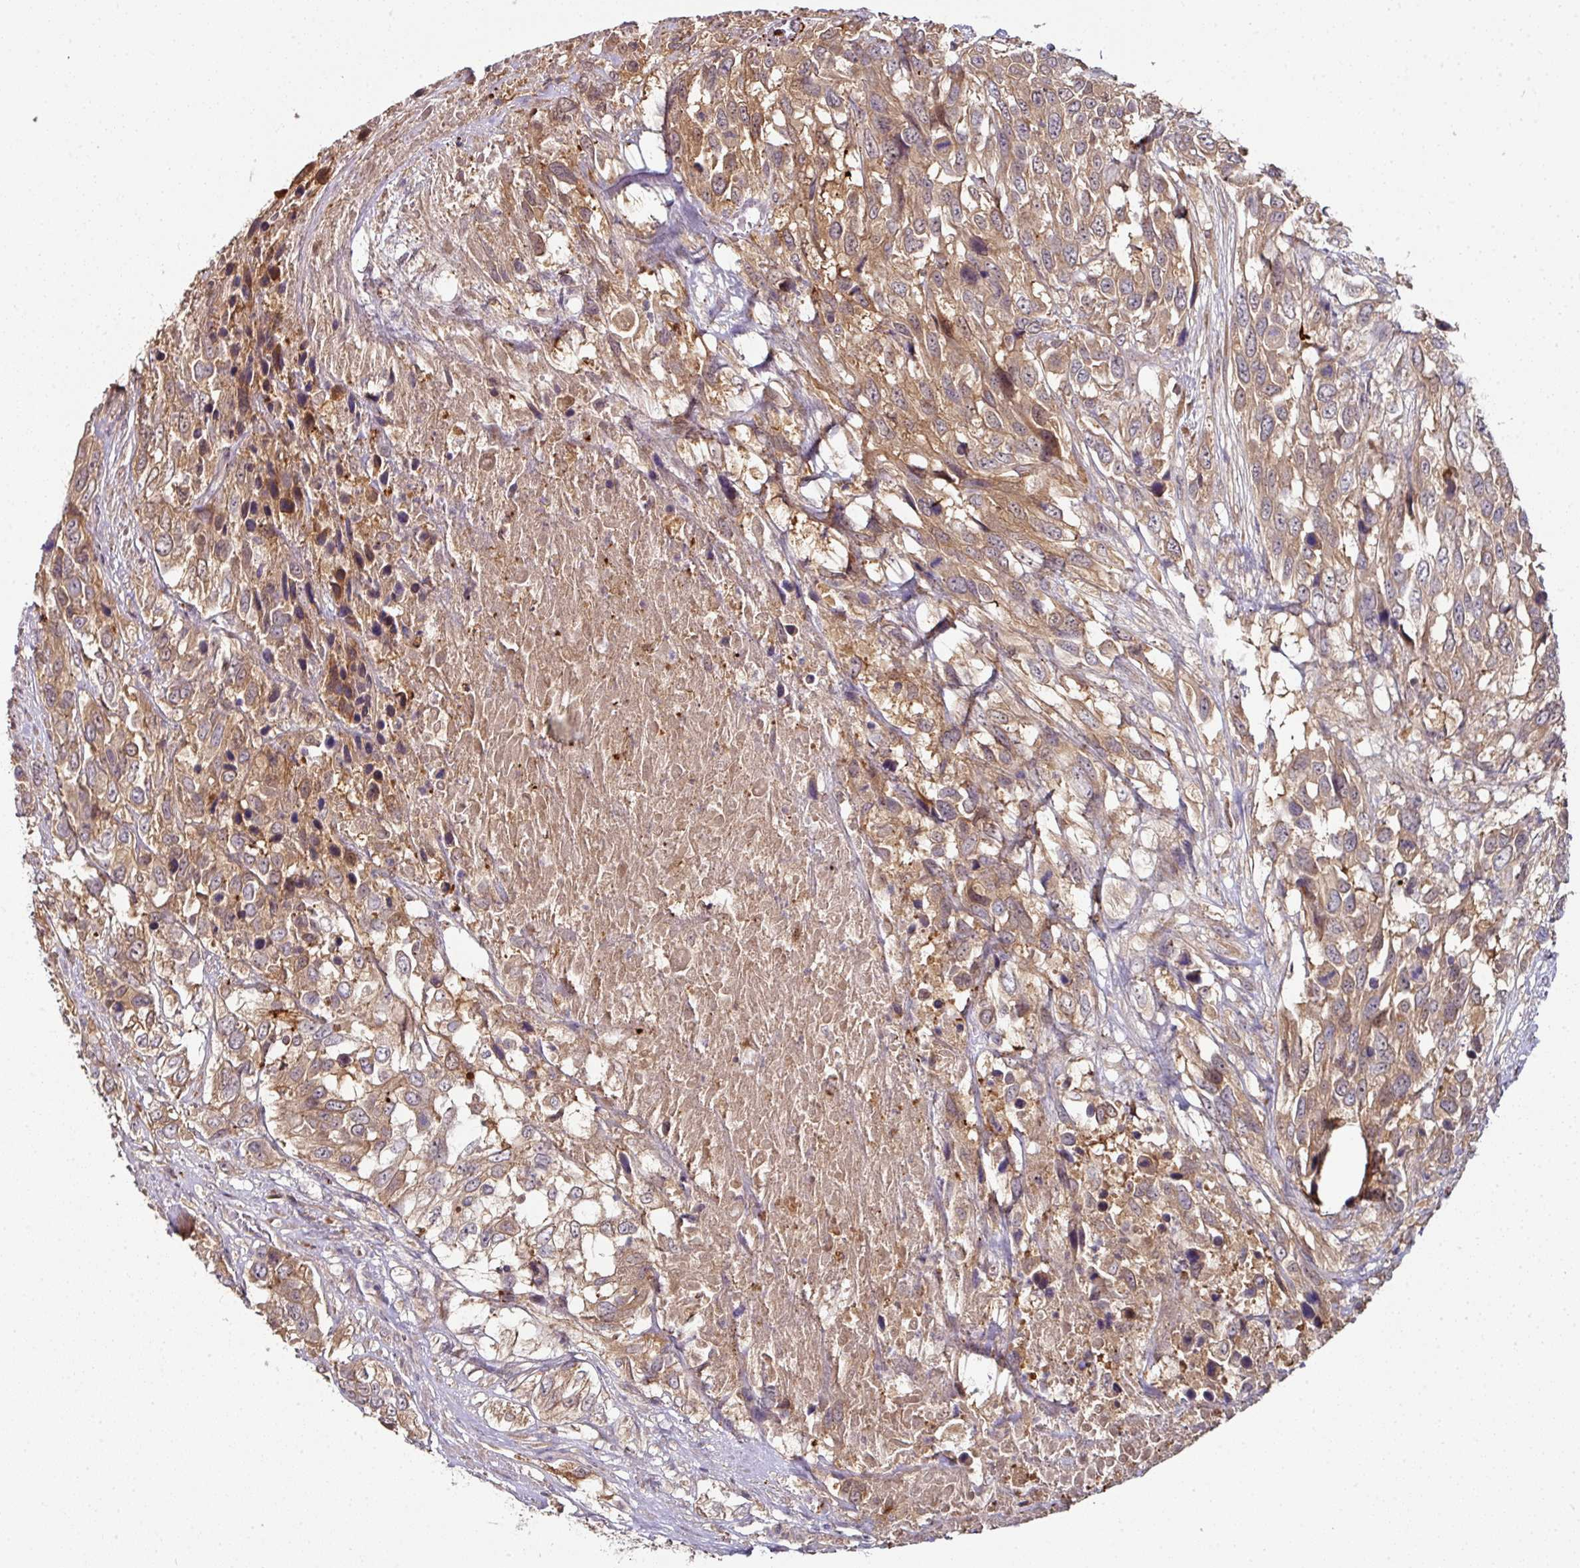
{"staining": {"intensity": "moderate", "quantity": ">75%", "location": "cytoplasmic/membranous"}, "tissue": "urothelial cancer", "cell_type": "Tumor cells", "image_type": "cancer", "snomed": [{"axis": "morphology", "description": "Urothelial carcinoma, High grade"}, {"axis": "topography", "description": "Urinary bladder"}], "caption": "The micrograph displays a brown stain indicating the presence of a protein in the cytoplasmic/membranous of tumor cells in urothelial carcinoma (high-grade).", "gene": "CTDSP2", "patient": {"sex": "female", "age": 70}}